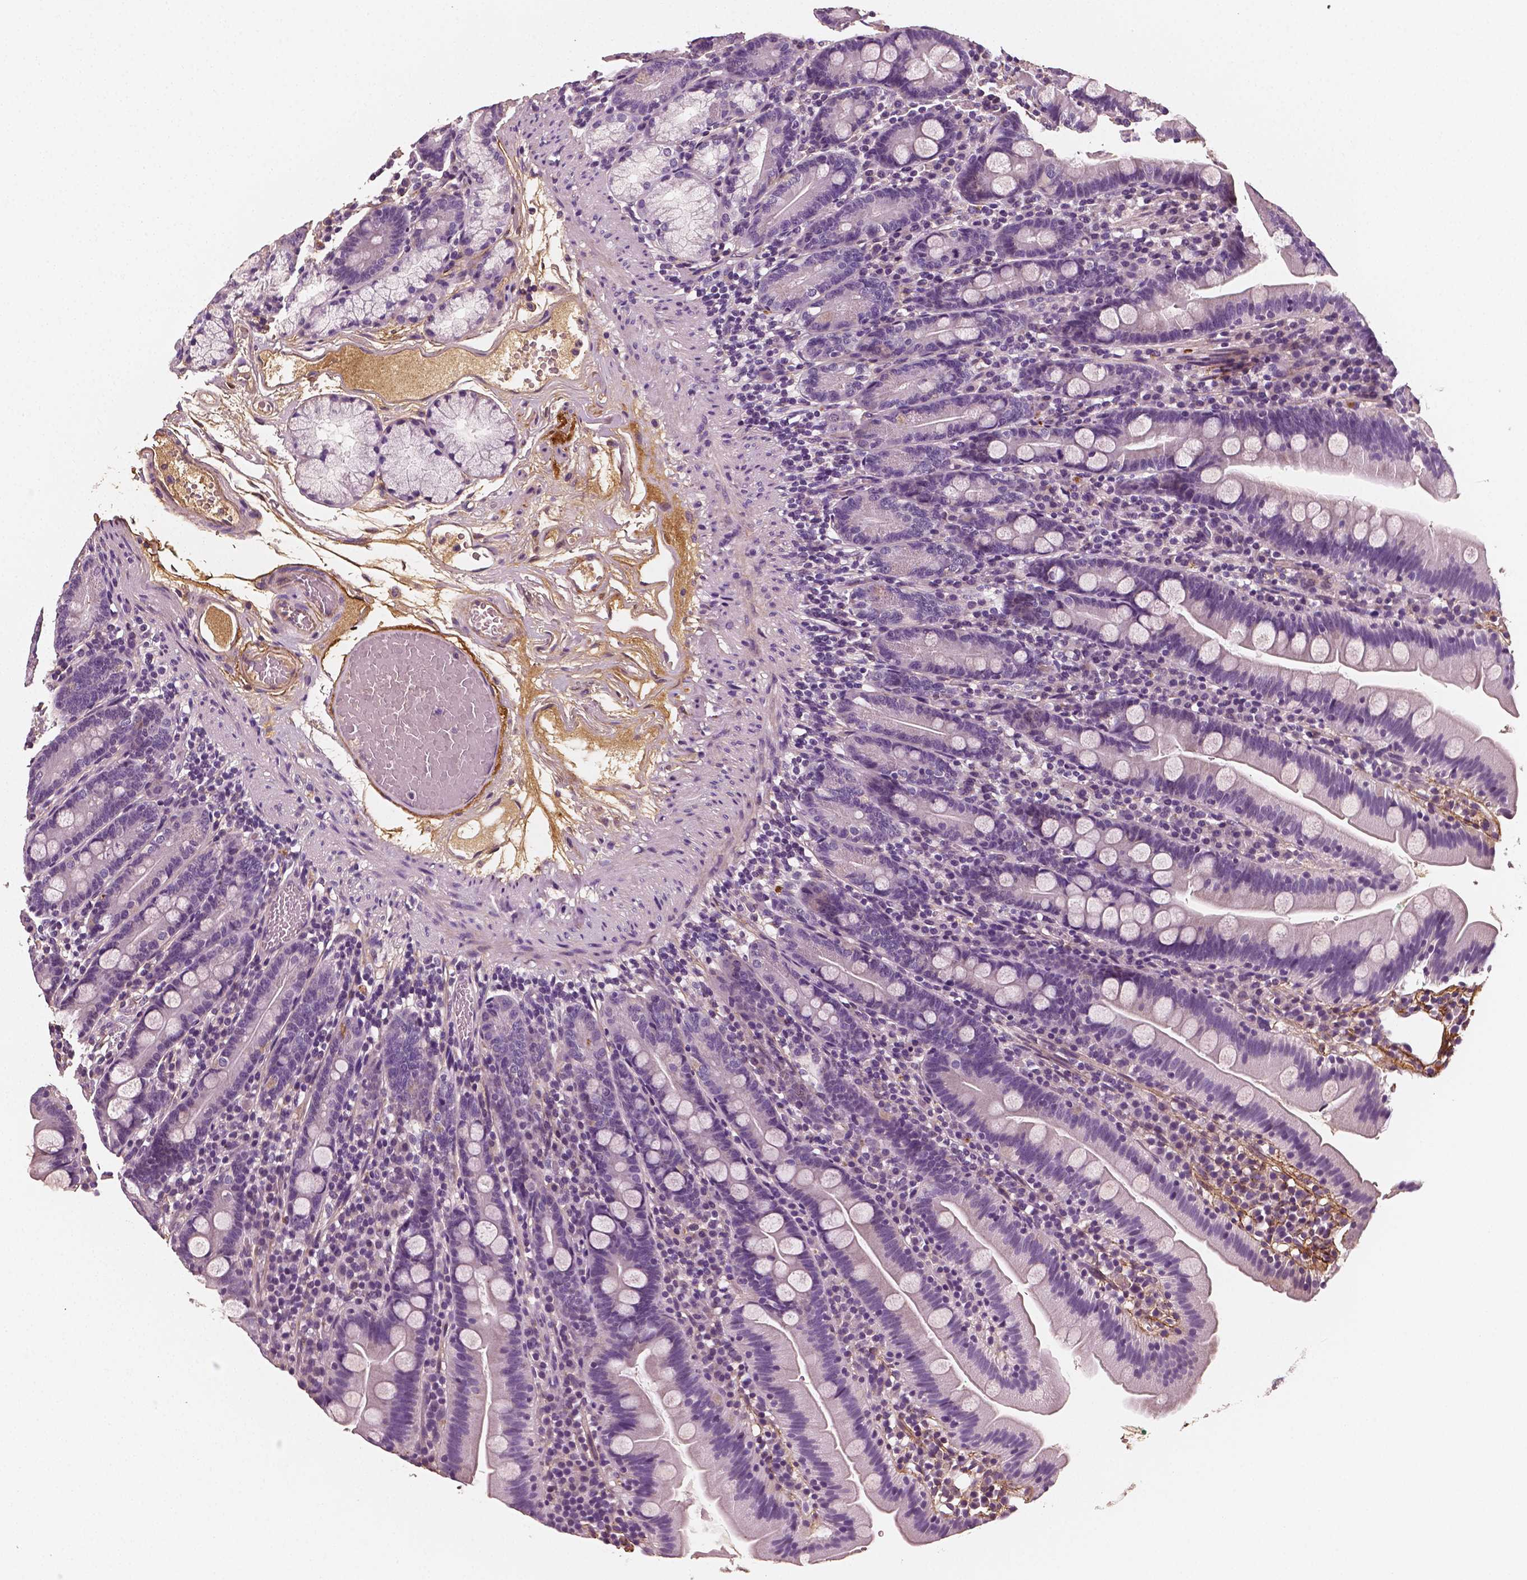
{"staining": {"intensity": "negative", "quantity": "none", "location": "none"}, "tissue": "duodenum", "cell_type": "Glandular cells", "image_type": "normal", "snomed": [{"axis": "morphology", "description": "Normal tissue, NOS"}, {"axis": "topography", "description": "Duodenum"}], "caption": "Benign duodenum was stained to show a protein in brown. There is no significant positivity in glandular cells.", "gene": "FBLN1", "patient": {"sex": "female", "age": 67}}